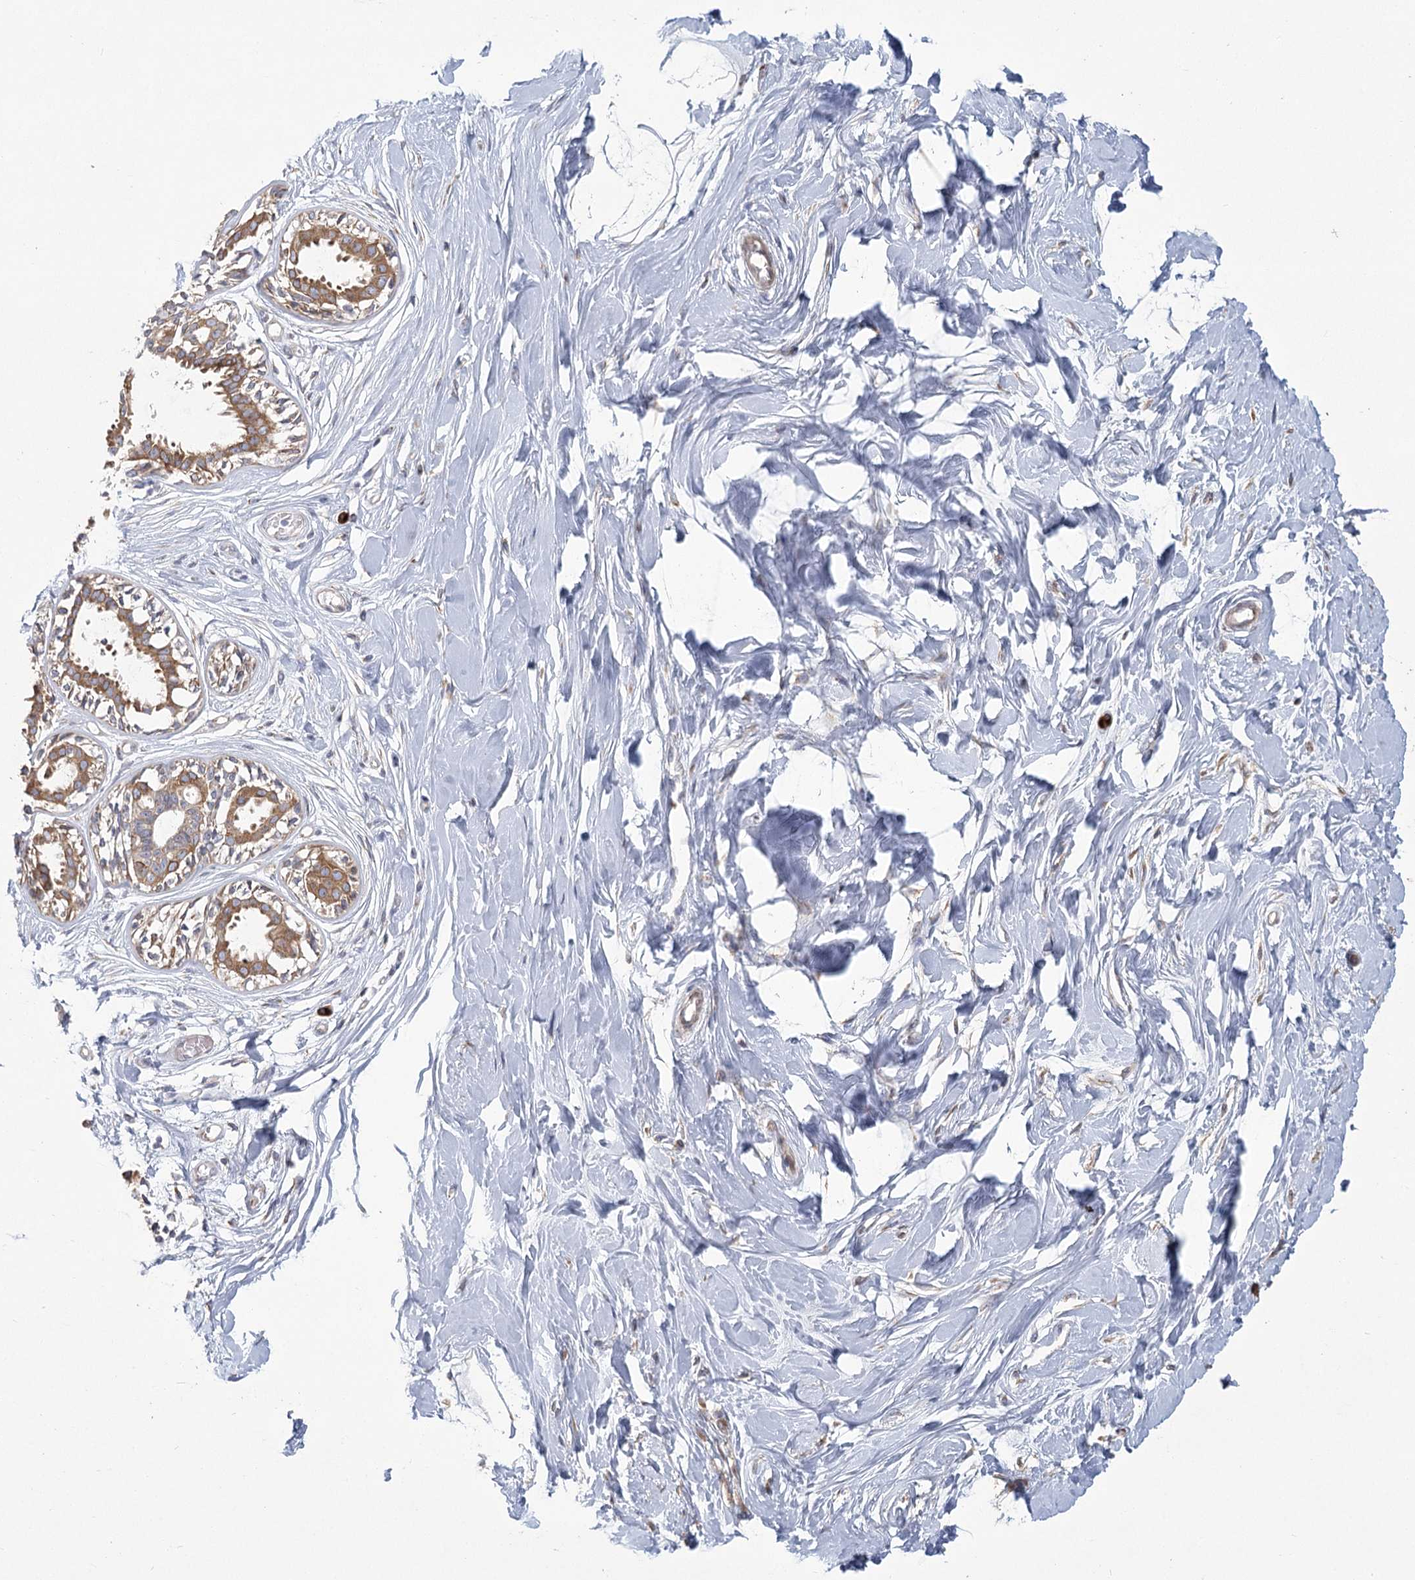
{"staining": {"intensity": "negative", "quantity": "none", "location": "none"}, "tissue": "breast", "cell_type": "Adipocytes", "image_type": "normal", "snomed": [{"axis": "morphology", "description": "Normal tissue, NOS"}, {"axis": "topography", "description": "Breast"}], "caption": "Adipocytes show no significant expression in unremarkable breast. The staining is performed using DAB brown chromogen with nuclei counter-stained in using hematoxylin.", "gene": "CNTLN", "patient": {"sex": "female", "age": 45}}